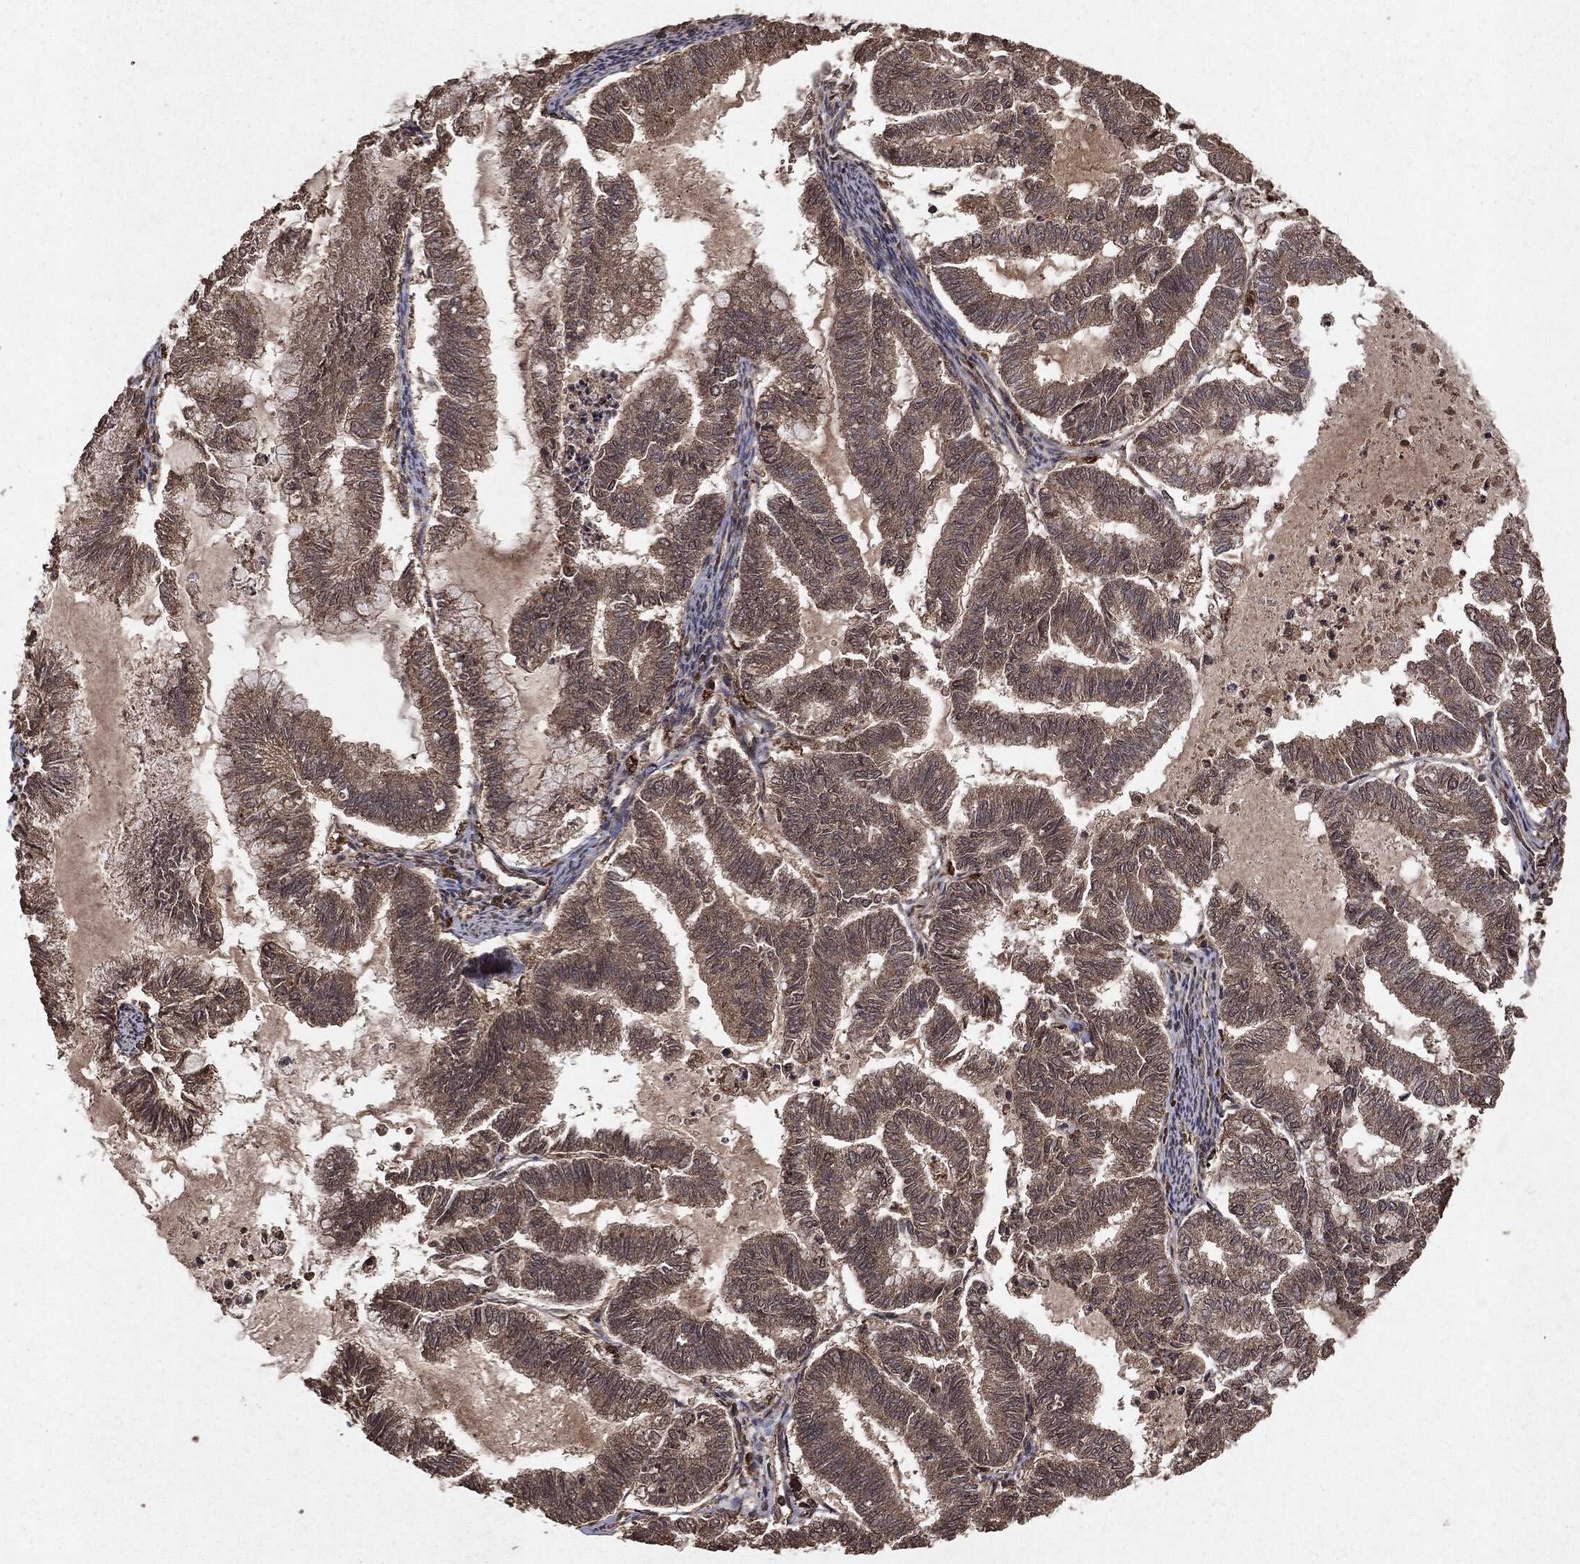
{"staining": {"intensity": "weak", "quantity": ">75%", "location": "cytoplasmic/membranous"}, "tissue": "endometrial cancer", "cell_type": "Tumor cells", "image_type": "cancer", "snomed": [{"axis": "morphology", "description": "Adenocarcinoma, NOS"}, {"axis": "topography", "description": "Endometrium"}], "caption": "Immunohistochemical staining of adenocarcinoma (endometrial) shows low levels of weak cytoplasmic/membranous staining in about >75% of tumor cells. The staining was performed using DAB (3,3'-diaminobenzidine) to visualize the protein expression in brown, while the nuclei were stained in blue with hematoxylin (Magnification: 20x).", "gene": "NME1", "patient": {"sex": "female", "age": 79}}